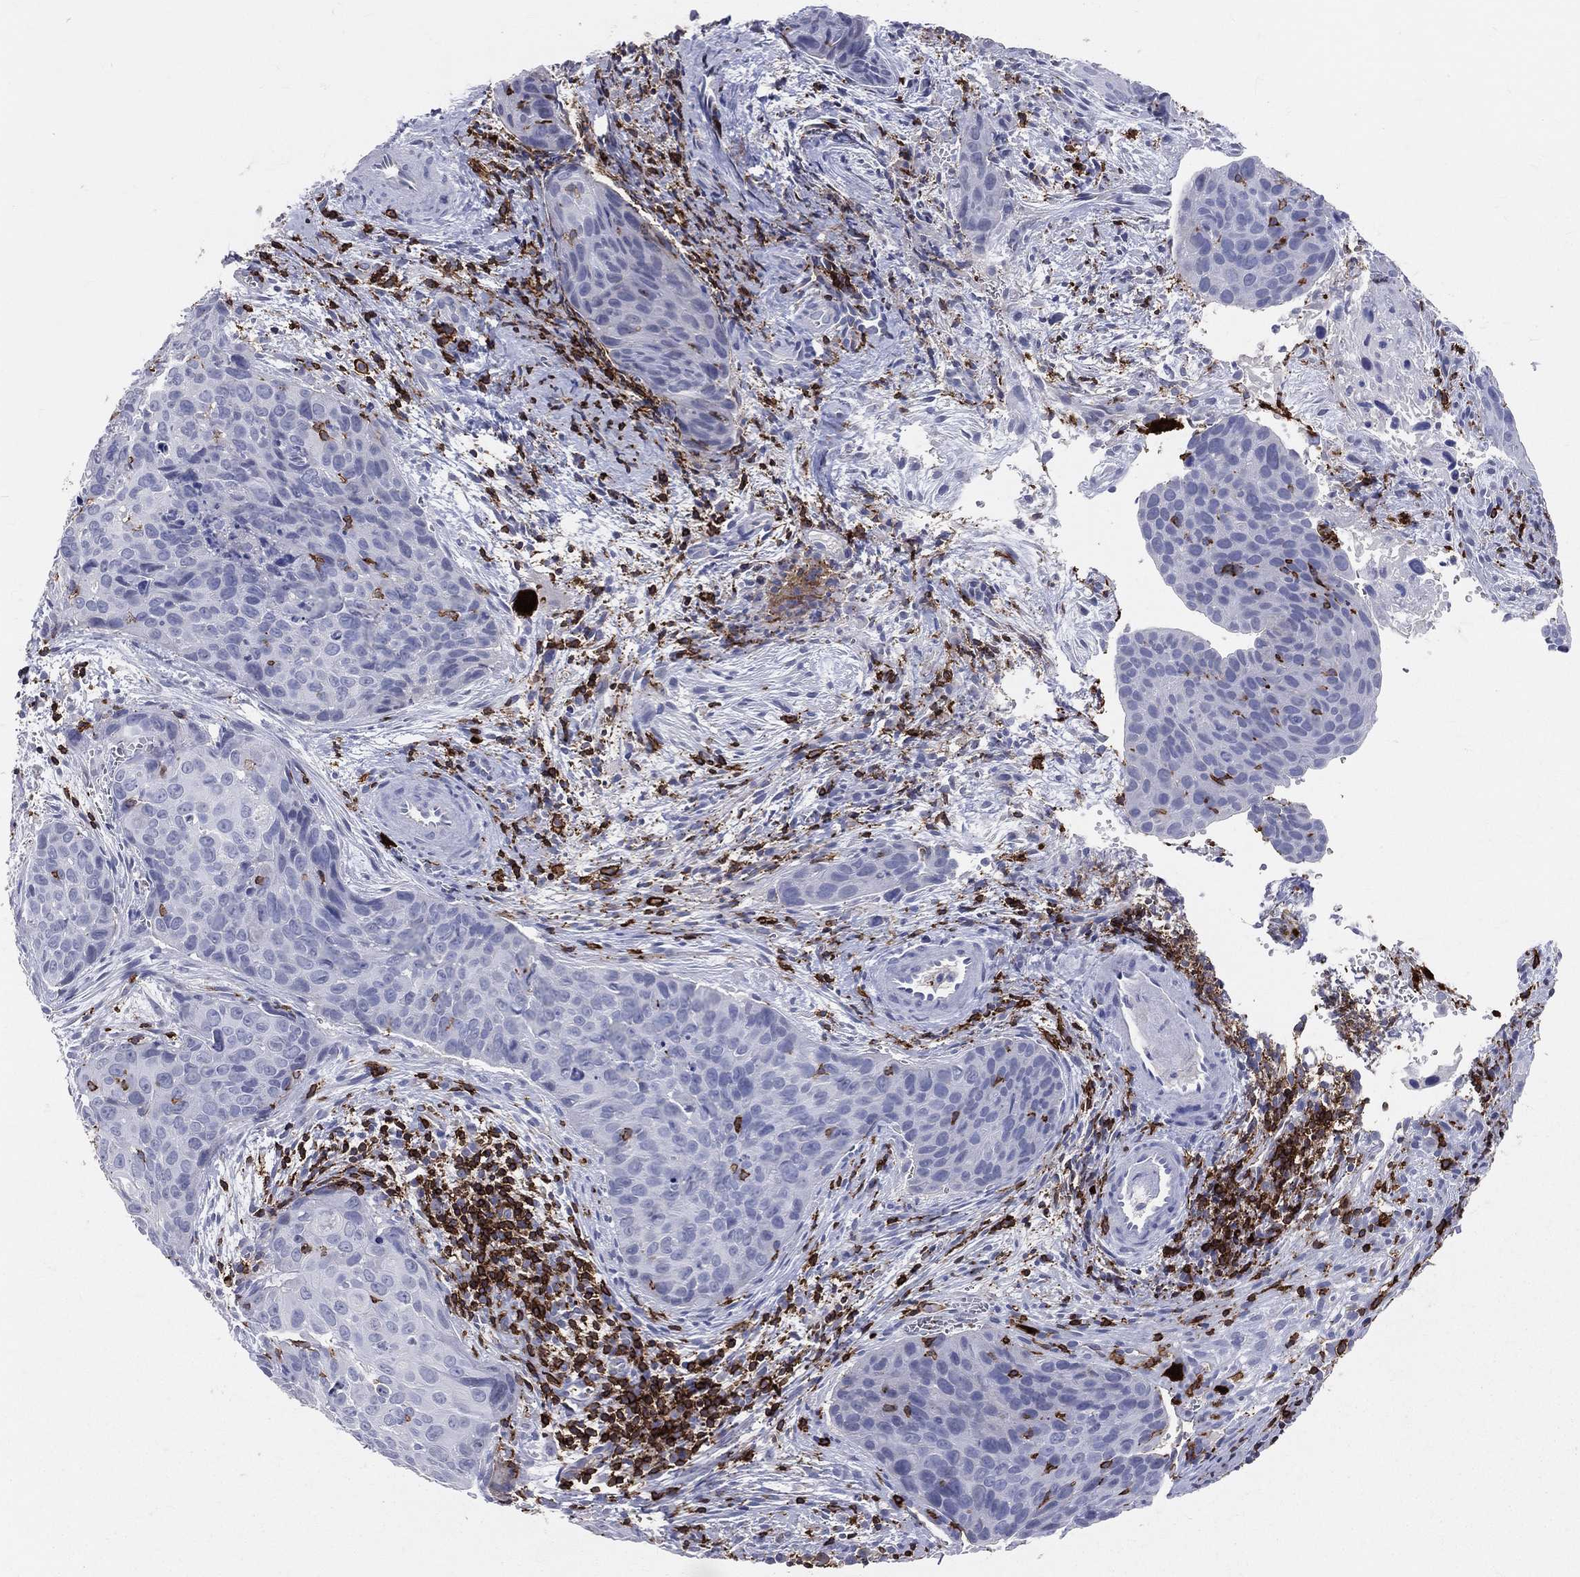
{"staining": {"intensity": "negative", "quantity": "none", "location": "none"}, "tissue": "cervical cancer", "cell_type": "Tumor cells", "image_type": "cancer", "snomed": [{"axis": "morphology", "description": "Squamous cell carcinoma, NOS"}, {"axis": "topography", "description": "Cervix"}], "caption": "This histopathology image is of cervical squamous cell carcinoma stained with immunohistochemistry (IHC) to label a protein in brown with the nuclei are counter-stained blue. There is no positivity in tumor cells.", "gene": "LAT", "patient": {"sex": "female", "age": 35}}